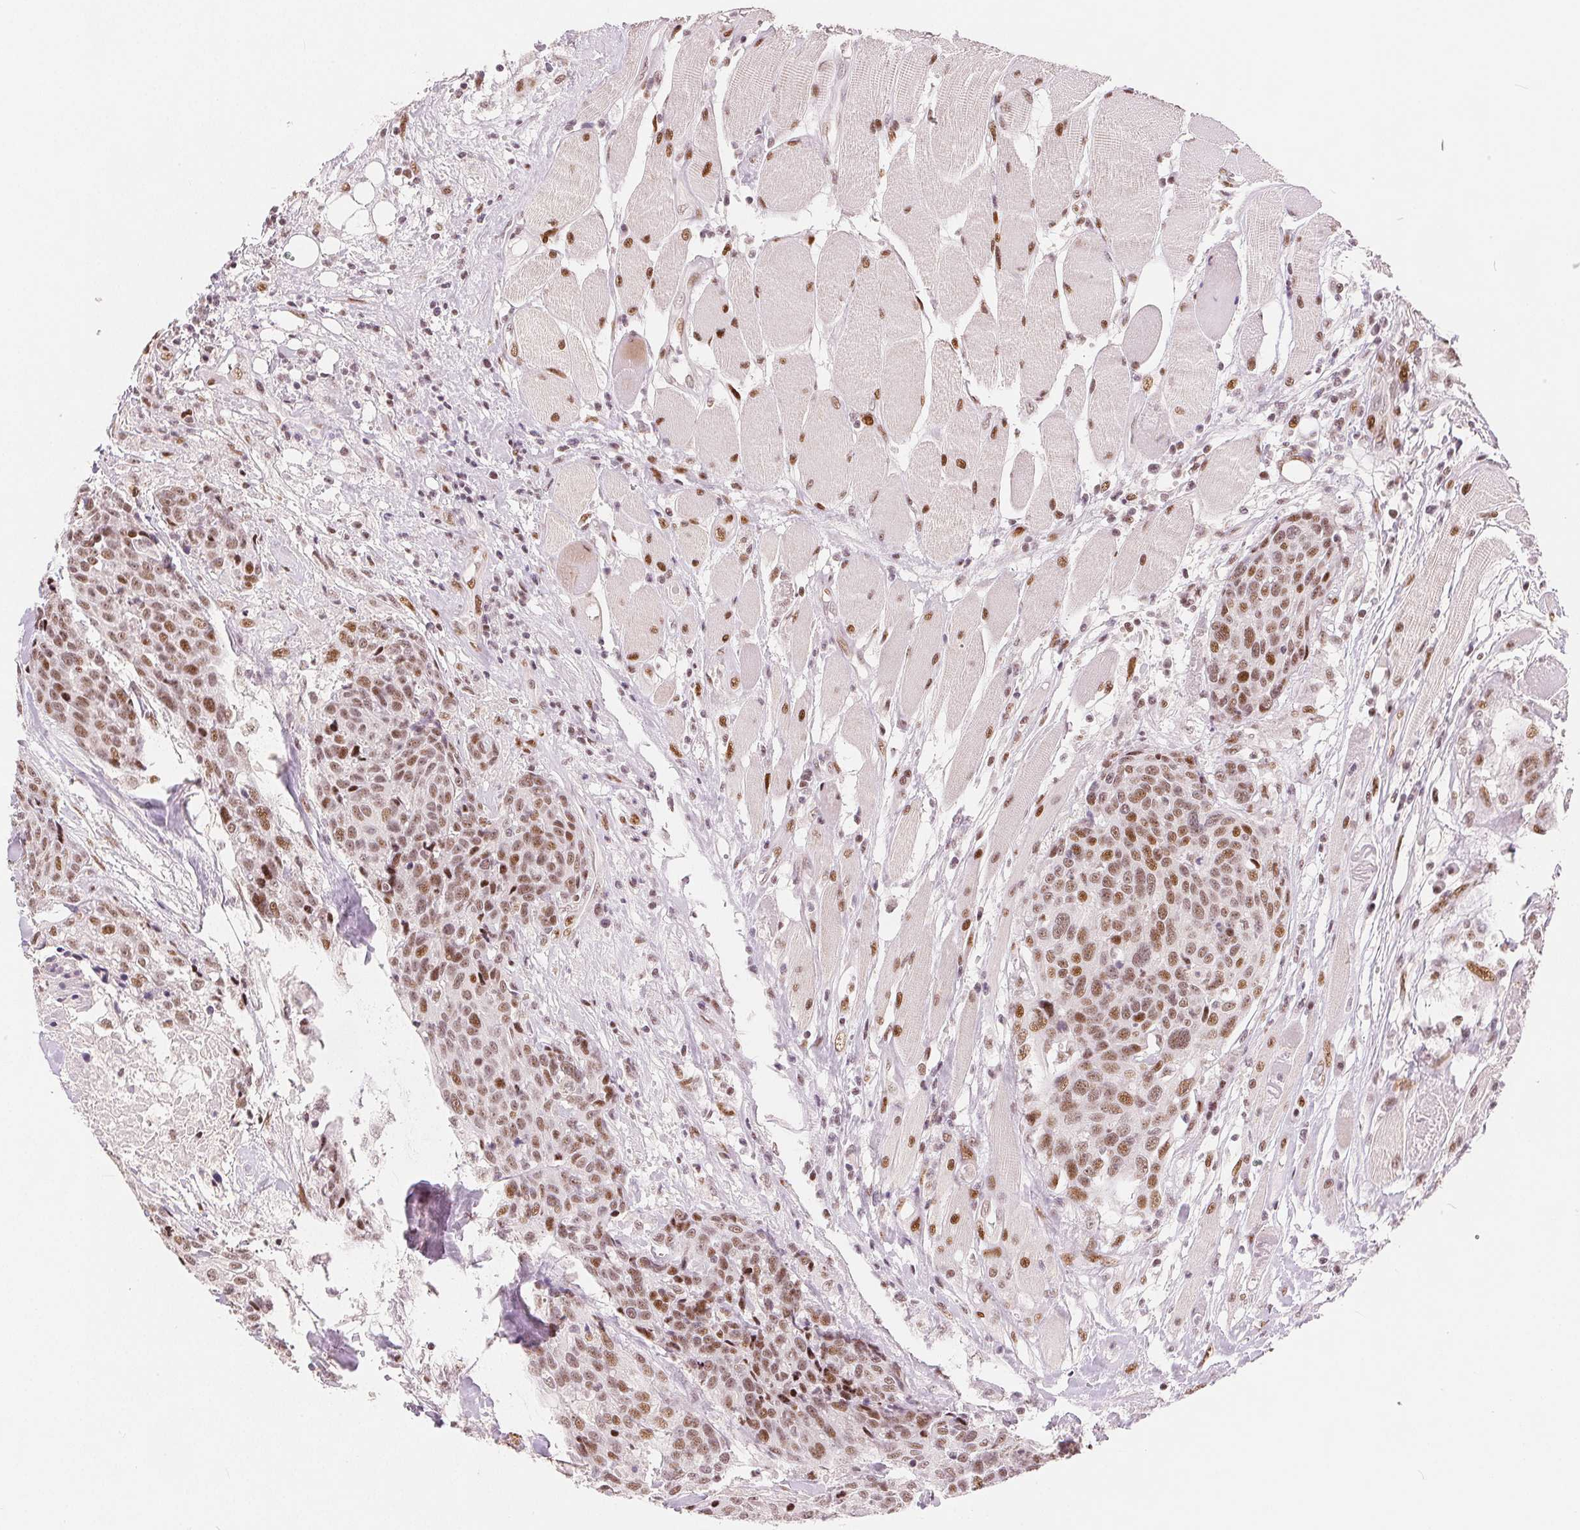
{"staining": {"intensity": "moderate", "quantity": ">75%", "location": "nuclear"}, "tissue": "head and neck cancer", "cell_type": "Tumor cells", "image_type": "cancer", "snomed": [{"axis": "morphology", "description": "Squamous cell carcinoma, NOS"}, {"axis": "topography", "description": "Oral tissue"}, {"axis": "topography", "description": "Head-Neck"}], "caption": "Protein expression analysis of human squamous cell carcinoma (head and neck) reveals moderate nuclear staining in about >75% of tumor cells.", "gene": "ZNF703", "patient": {"sex": "male", "age": 64}}